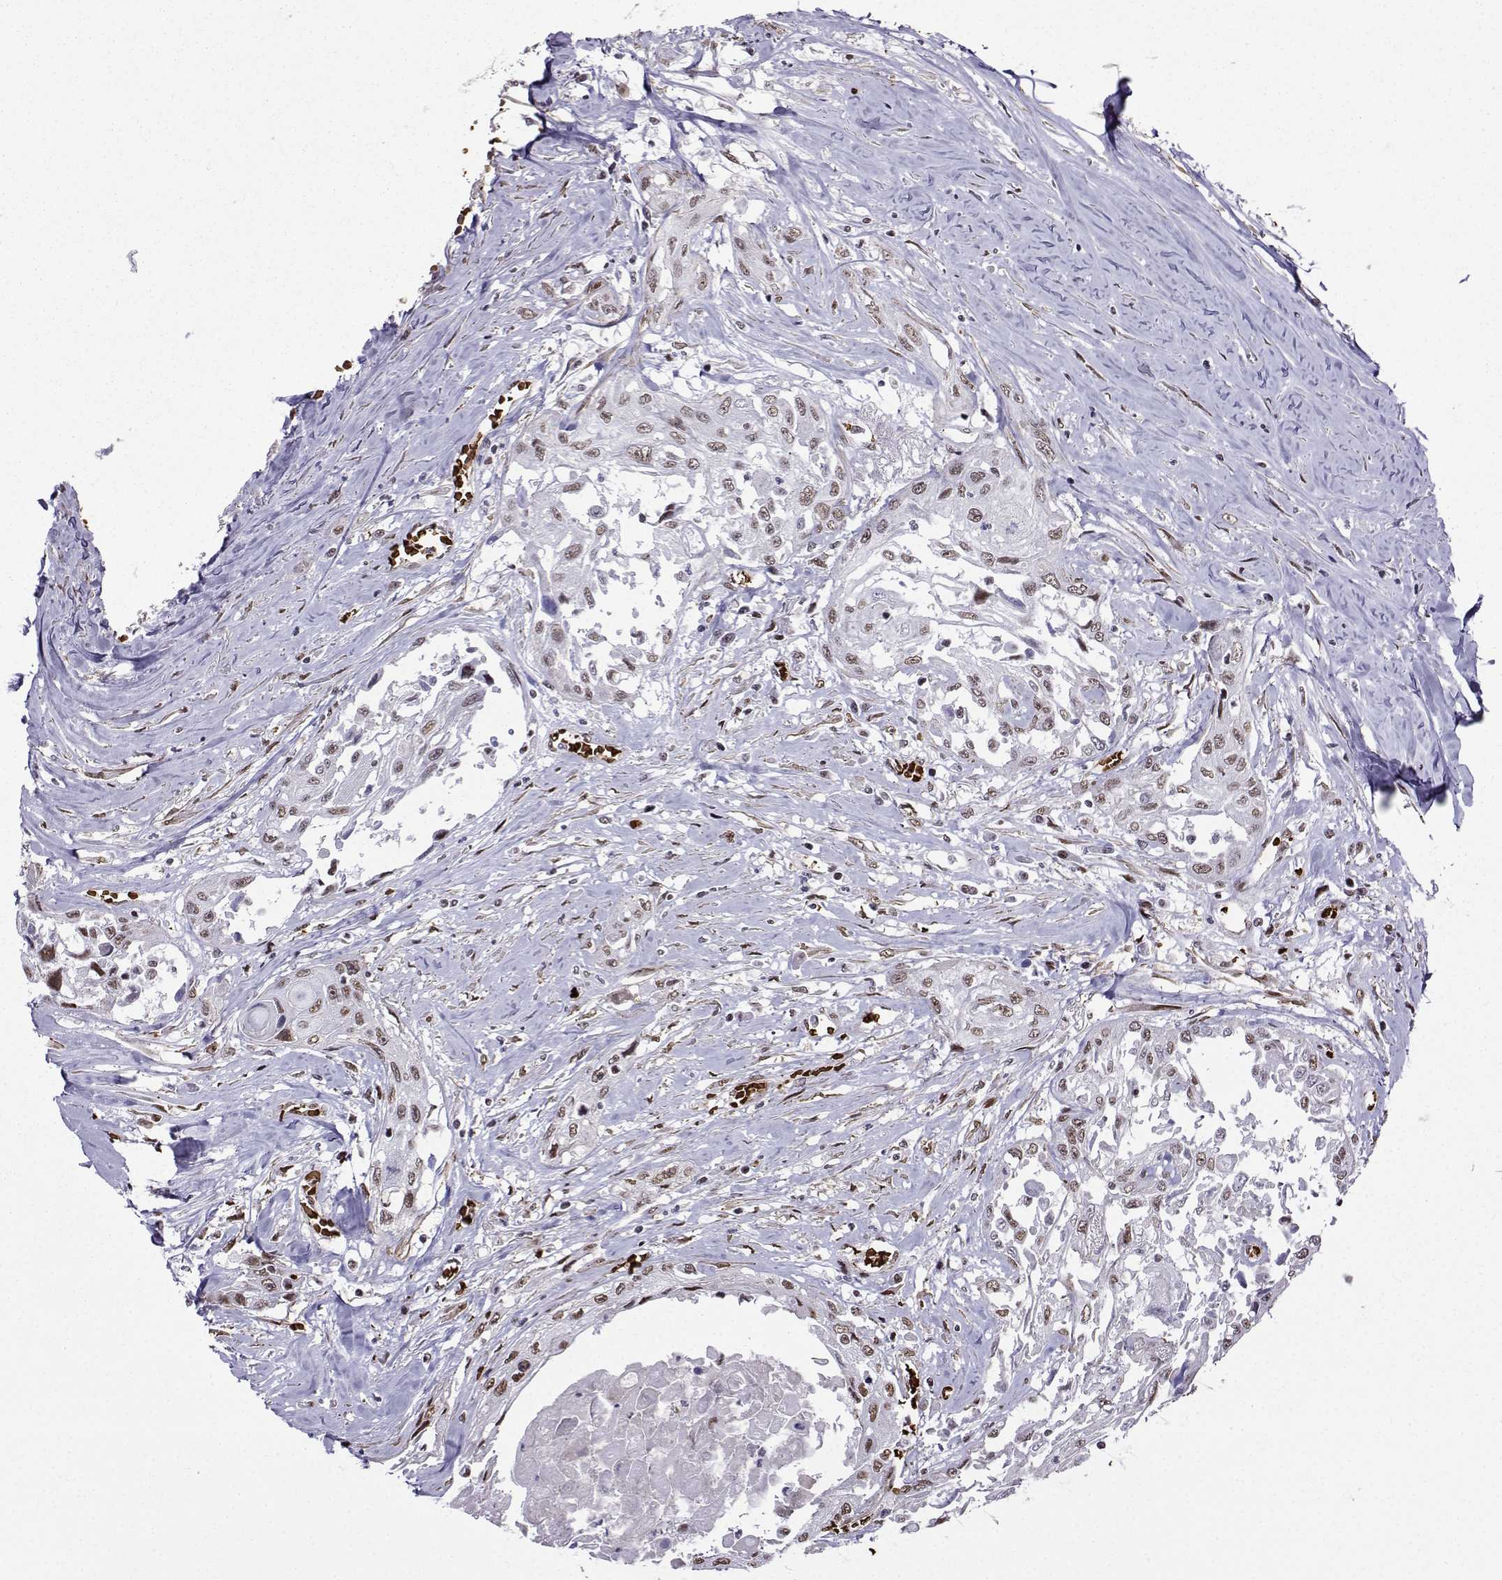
{"staining": {"intensity": "negative", "quantity": "none", "location": "none"}, "tissue": "head and neck cancer", "cell_type": "Tumor cells", "image_type": "cancer", "snomed": [{"axis": "morphology", "description": "Normal tissue, NOS"}, {"axis": "morphology", "description": "Squamous cell carcinoma, NOS"}, {"axis": "topography", "description": "Oral tissue"}, {"axis": "topography", "description": "Peripheral nerve tissue"}, {"axis": "topography", "description": "Head-Neck"}], "caption": "IHC photomicrograph of squamous cell carcinoma (head and neck) stained for a protein (brown), which shows no expression in tumor cells.", "gene": "CCNK", "patient": {"sex": "female", "age": 59}}